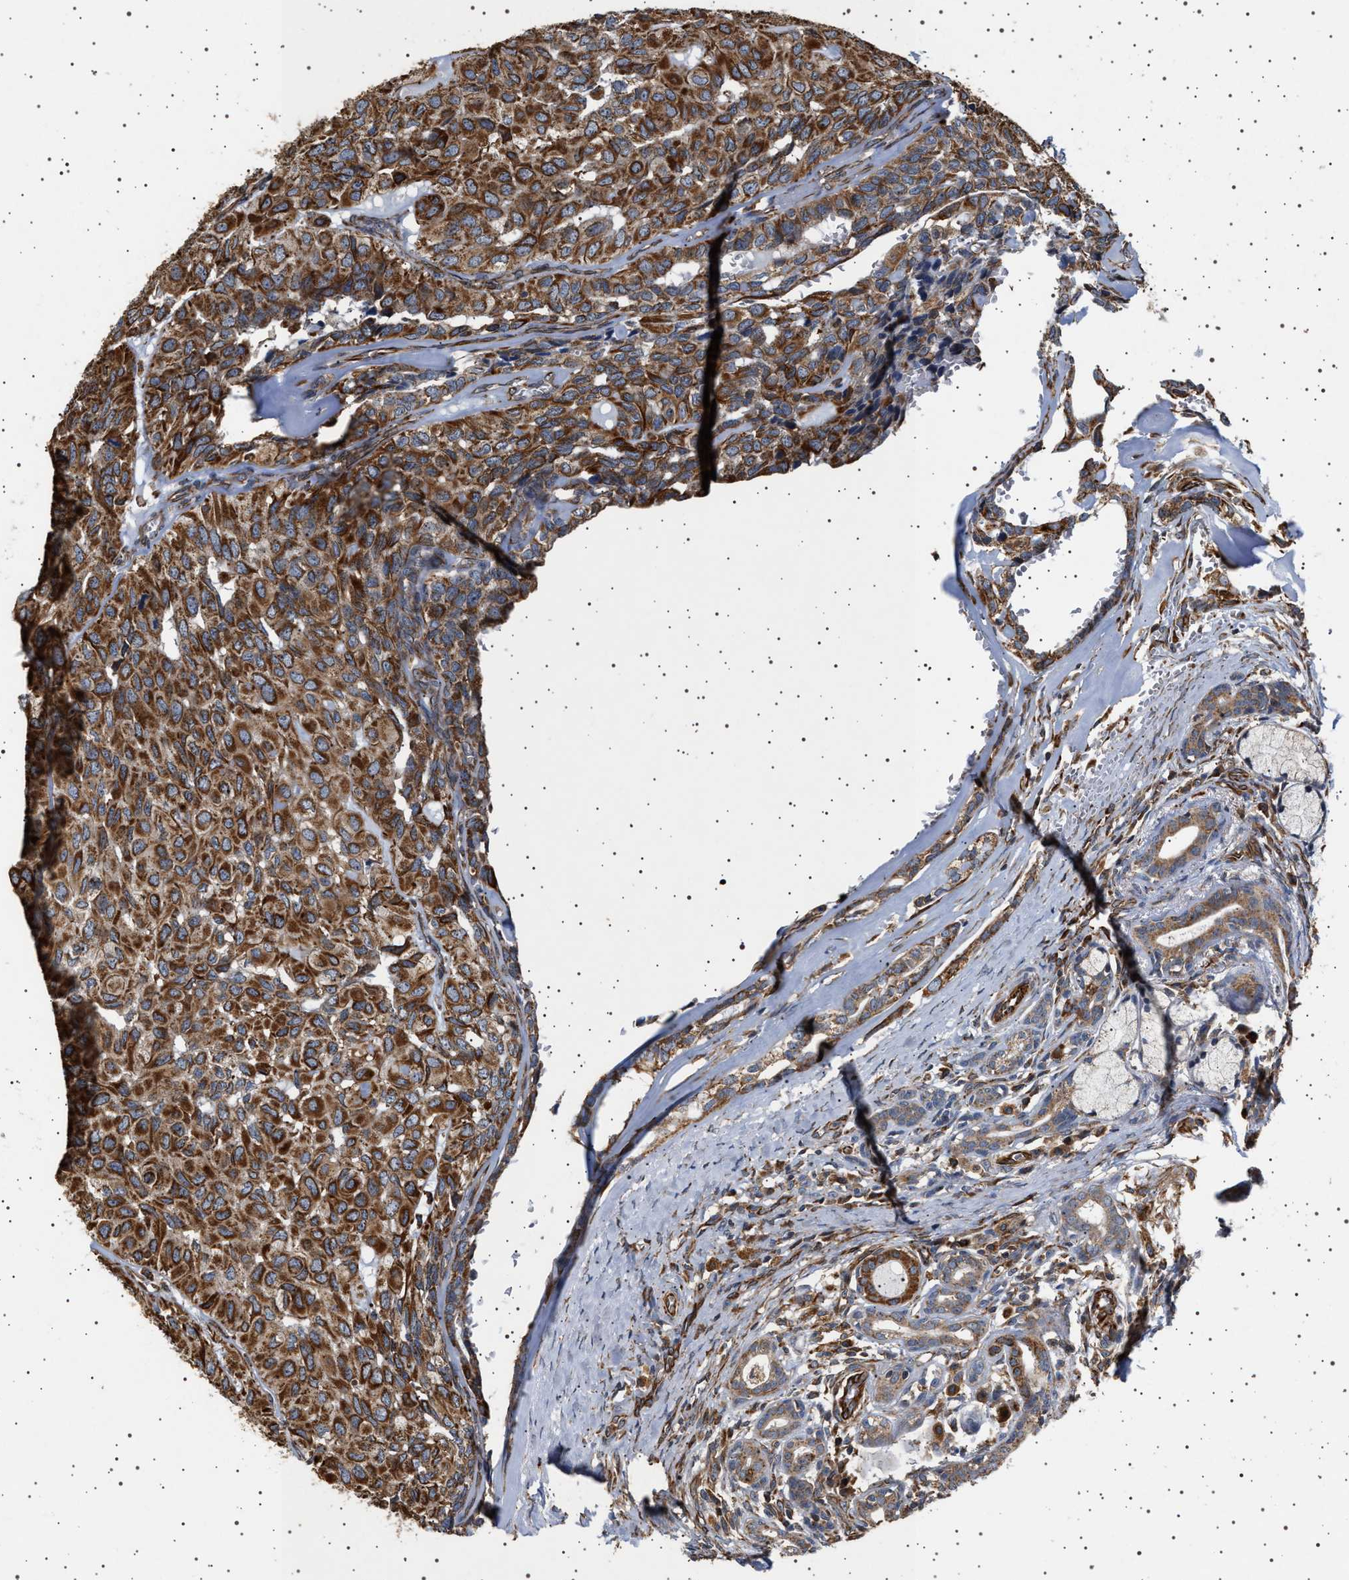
{"staining": {"intensity": "moderate", "quantity": ">75%", "location": "cytoplasmic/membranous"}, "tissue": "head and neck cancer", "cell_type": "Tumor cells", "image_type": "cancer", "snomed": [{"axis": "morphology", "description": "Adenocarcinoma, NOS"}, {"axis": "topography", "description": "Salivary gland, NOS"}, {"axis": "topography", "description": "Head-Neck"}], "caption": "This is an image of IHC staining of head and neck adenocarcinoma, which shows moderate staining in the cytoplasmic/membranous of tumor cells.", "gene": "TRUB2", "patient": {"sex": "female", "age": 76}}